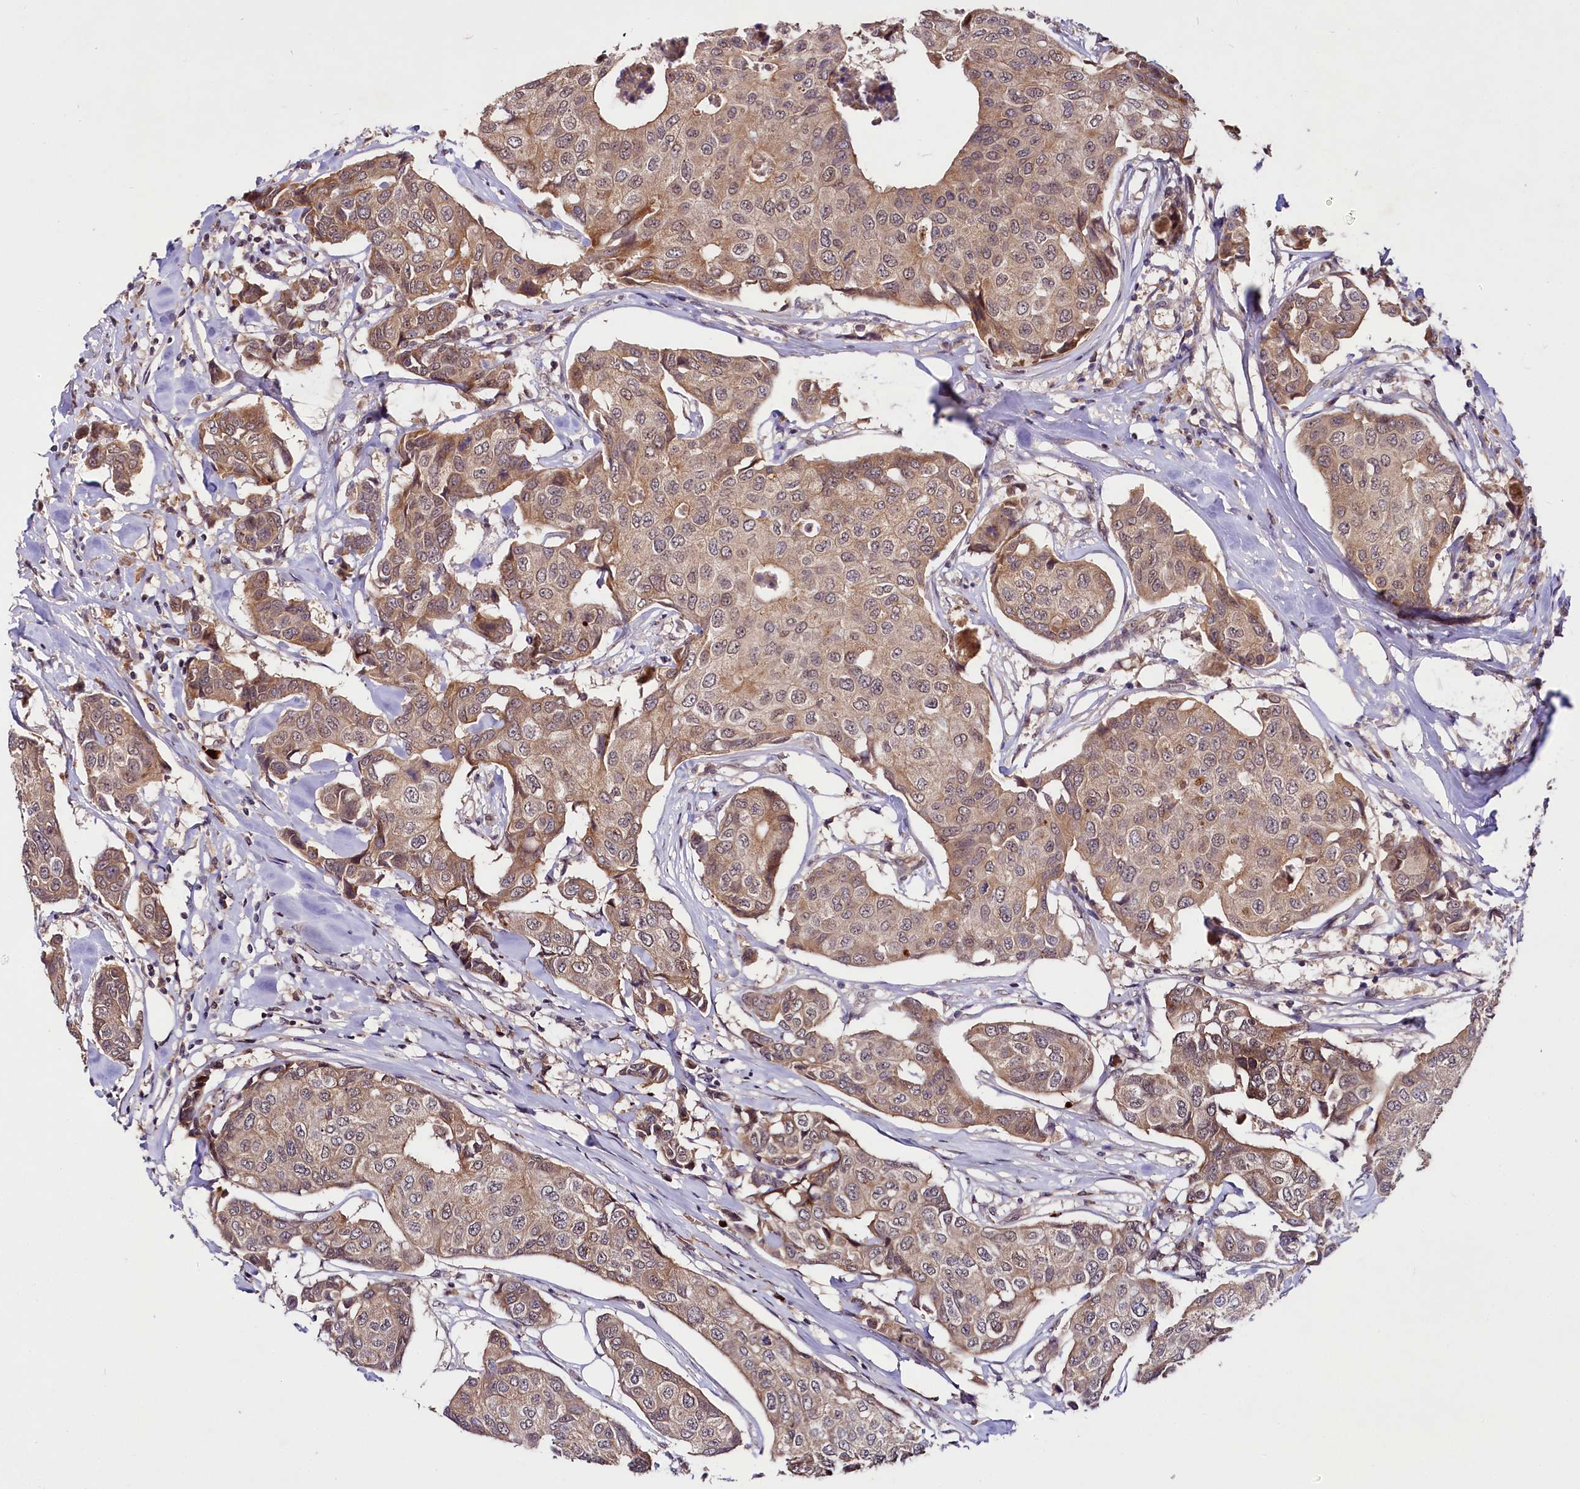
{"staining": {"intensity": "weak", "quantity": ">75%", "location": "cytoplasmic/membranous"}, "tissue": "breast cancer", "cell_type": "Tumor cells", "image_type": "cancer", "snomed": [{"axis": "morphology", "description": "Duct carcinoma"}, {"axis": "topography", "description": "Breast"}], "caption": "High-power microscopy captured an IHC photomicrograph of breast cancer (invasive ductal carcinoma), revealing weak cytoplasmic/membranous staining in approximately >75% of tumor cells.", "gene": "UBE3A", "patient": {"sex": "female", "age": 80}}